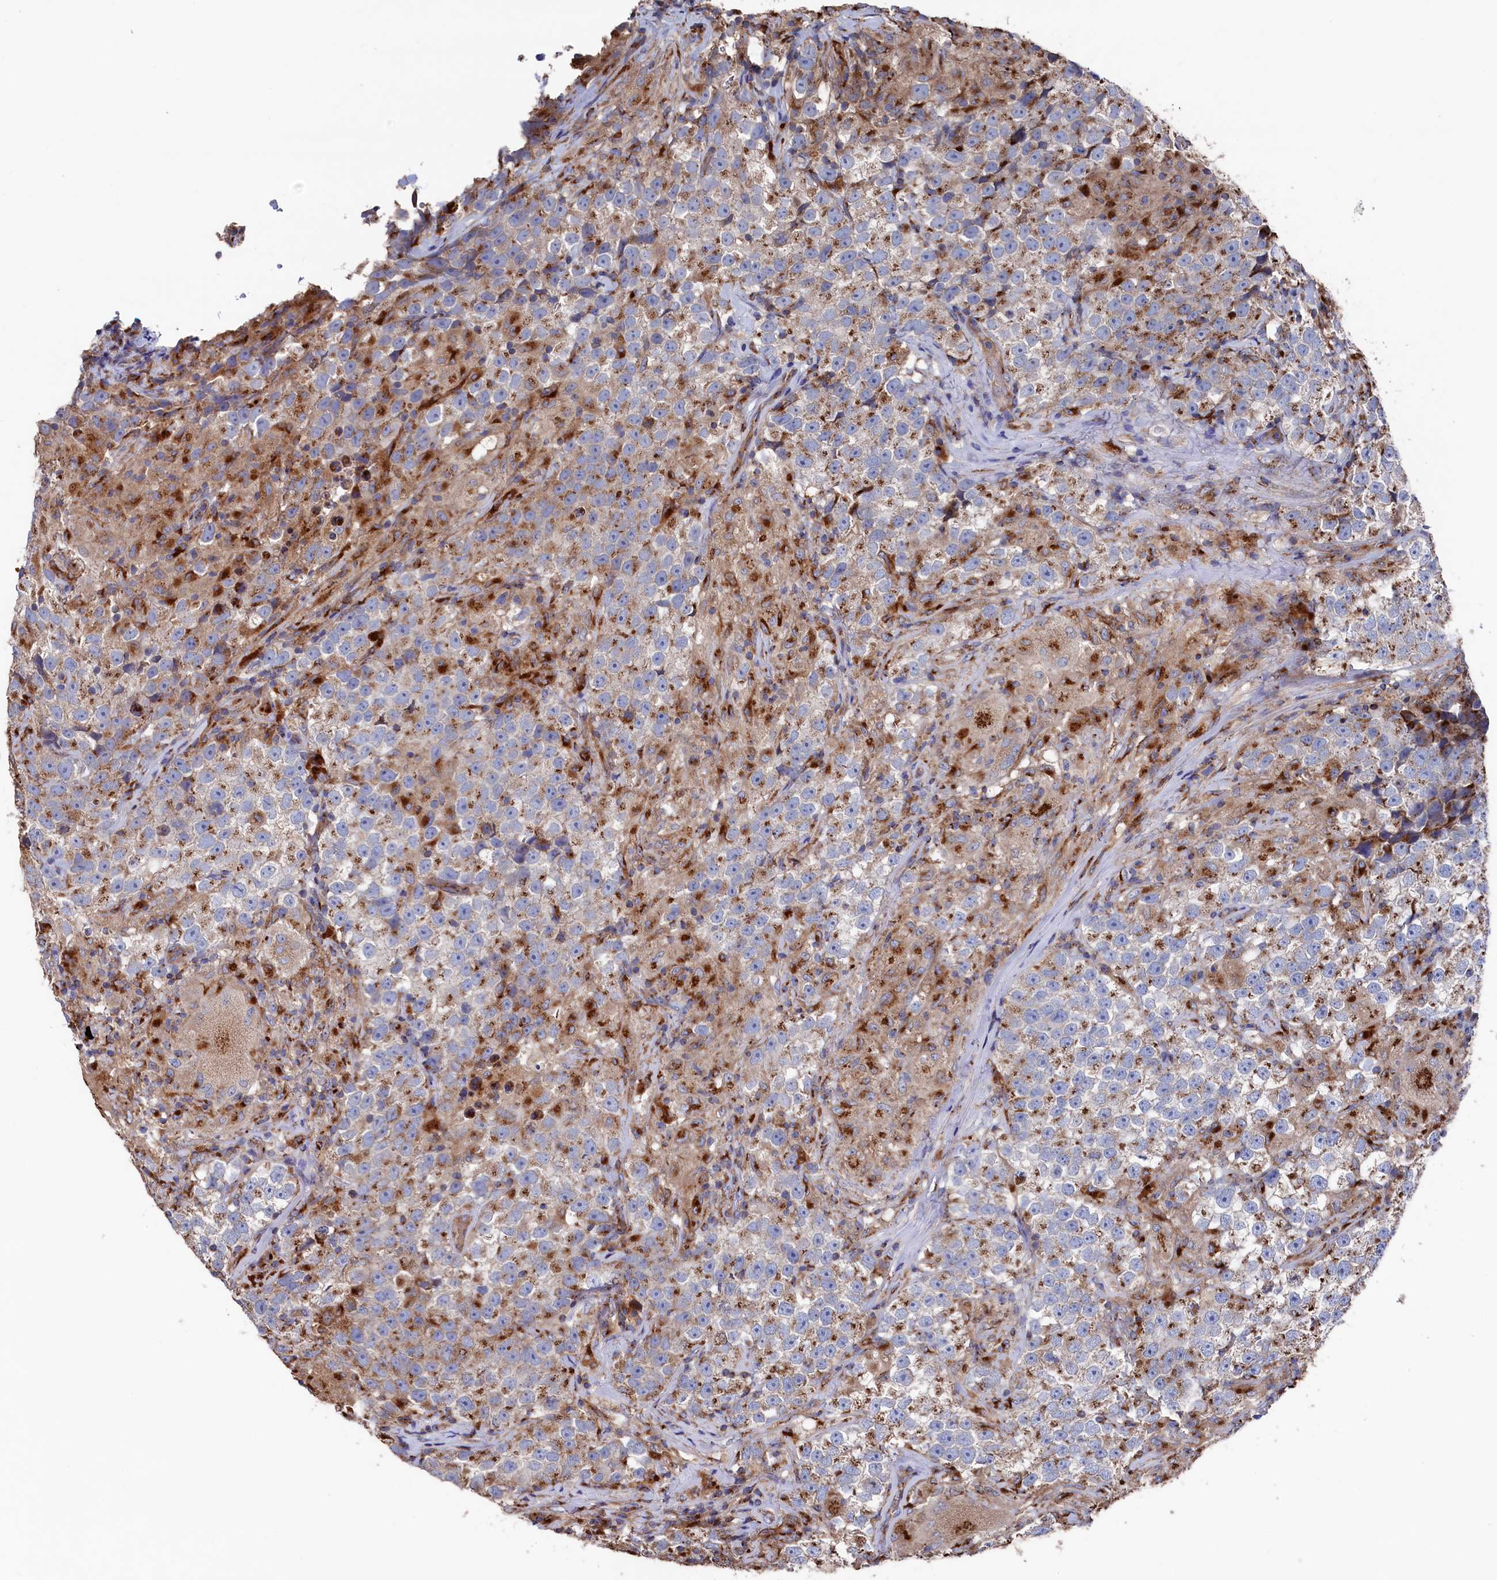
{"staining": {"intensity": "moderate", "quantity": ">75%", "location": "cytoplasmic/membranous"}, "tissue": "testis cancer", "cell_type": "Tumor cells", "image_type": "cancer", "snomed": [{"axis": "morphology", "description": "Seminoma, NOS"}, {"axis": "topography", "description": "Testis"}], "caption": "Seminoma (testis) tissue exhibits moderate cytoplasmic/membranous positivity in approximately >75% of tumor cells, visualized by immunohistochemistry. The staining was performed using DAB (3,3'-diaminobenzidine), with brown indicating positive protein expression. Nuclei are stained blue with hematoxylin.", "gene": "PRRC1", "patient": {"sex": "male", "age": 46}}